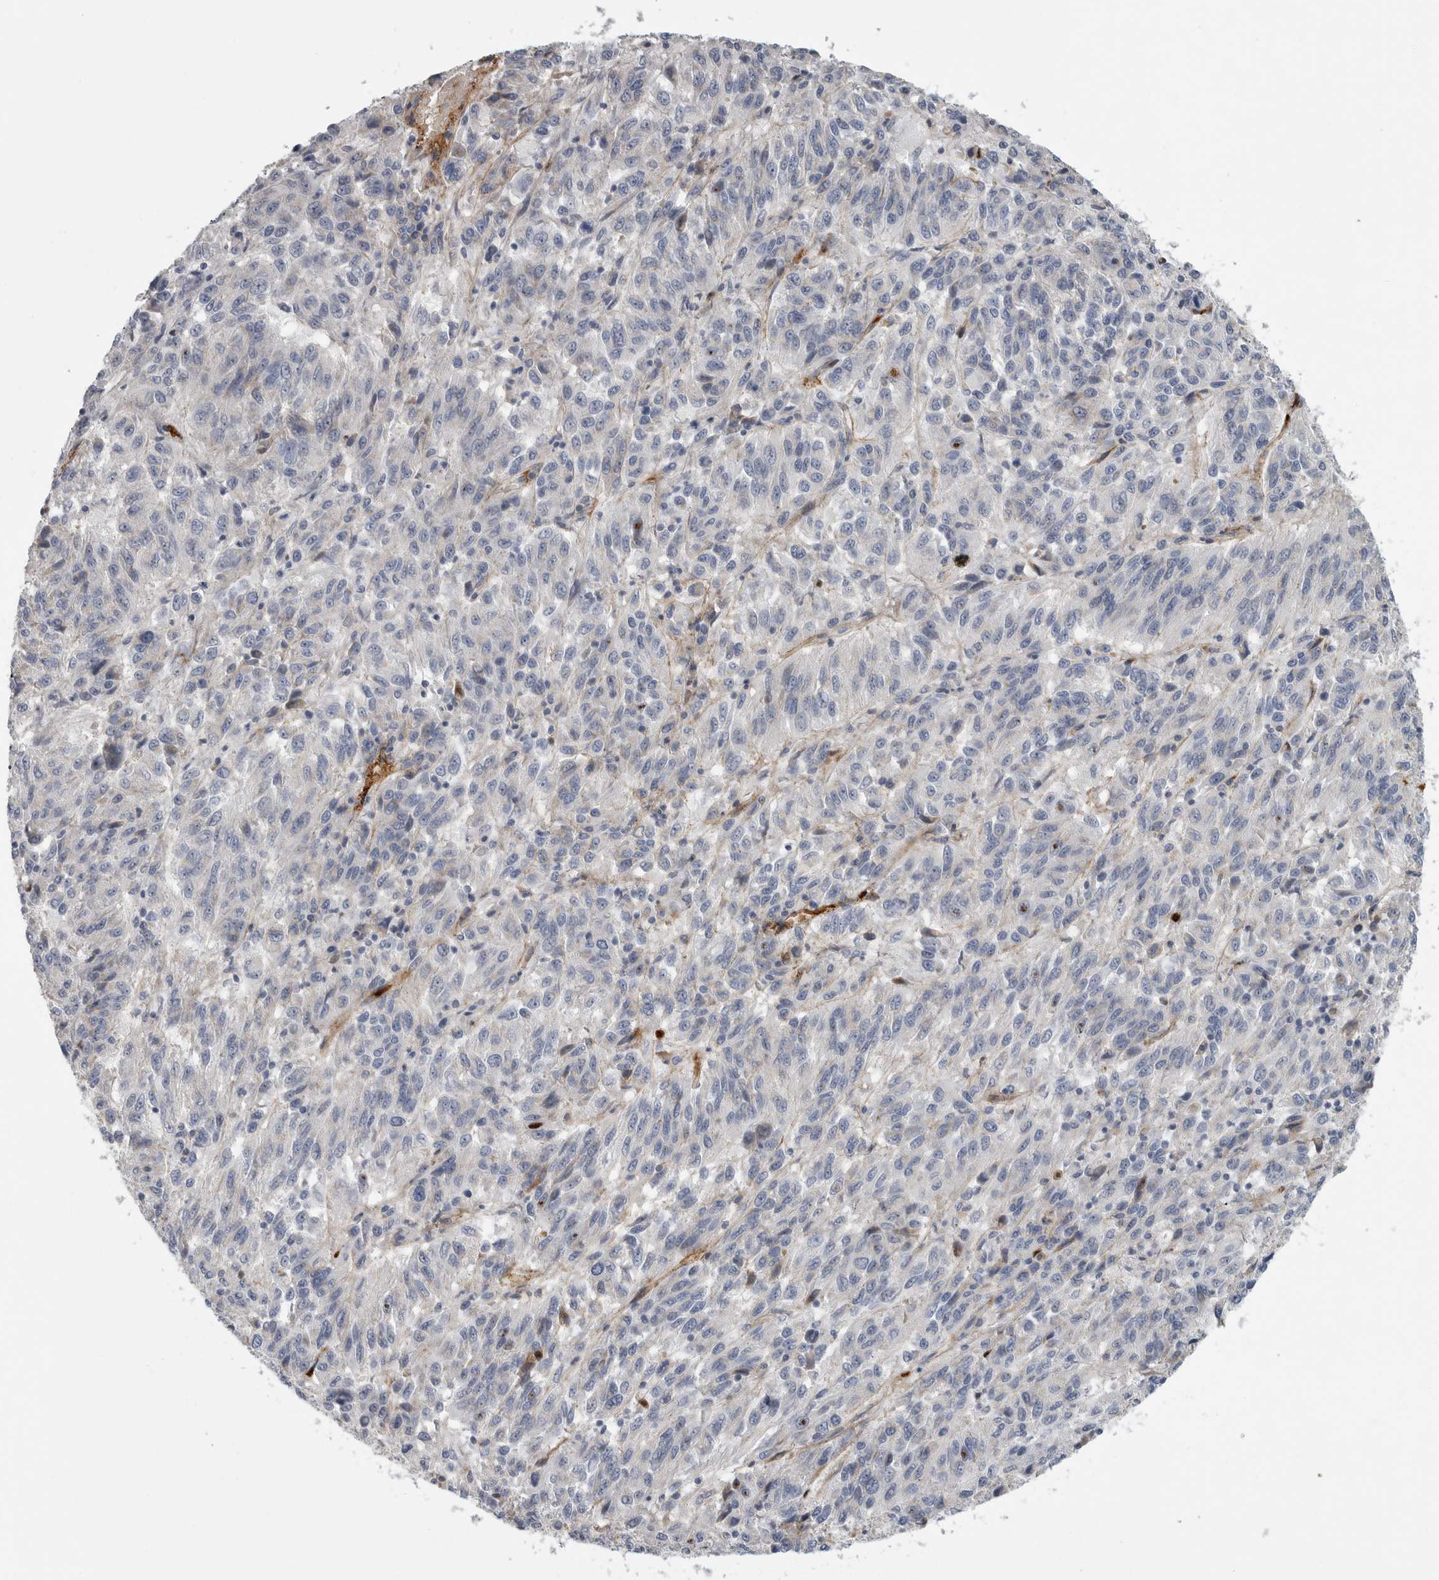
{"staining": {"intensity": "negative", "quantity": "none", "location": "none"}, "tissue": "melanoma", "cell_type": "Tumor cells", "image_type": "cancer", "snomed": [{"axis": "morphology", "description": "Malignant melanoma, Metastatic site"}, {"axis": "topography", "description": "Lung"}], "caption": "High magnification brightfield microscopy of malignant melanoma (metastatic site) stained with DAB (brown) and counterstained with hematoxylin (blue): tumor cells show no significant staining.", "gene": "SDC3", "patient": {"sex": "male", "age": 64}}